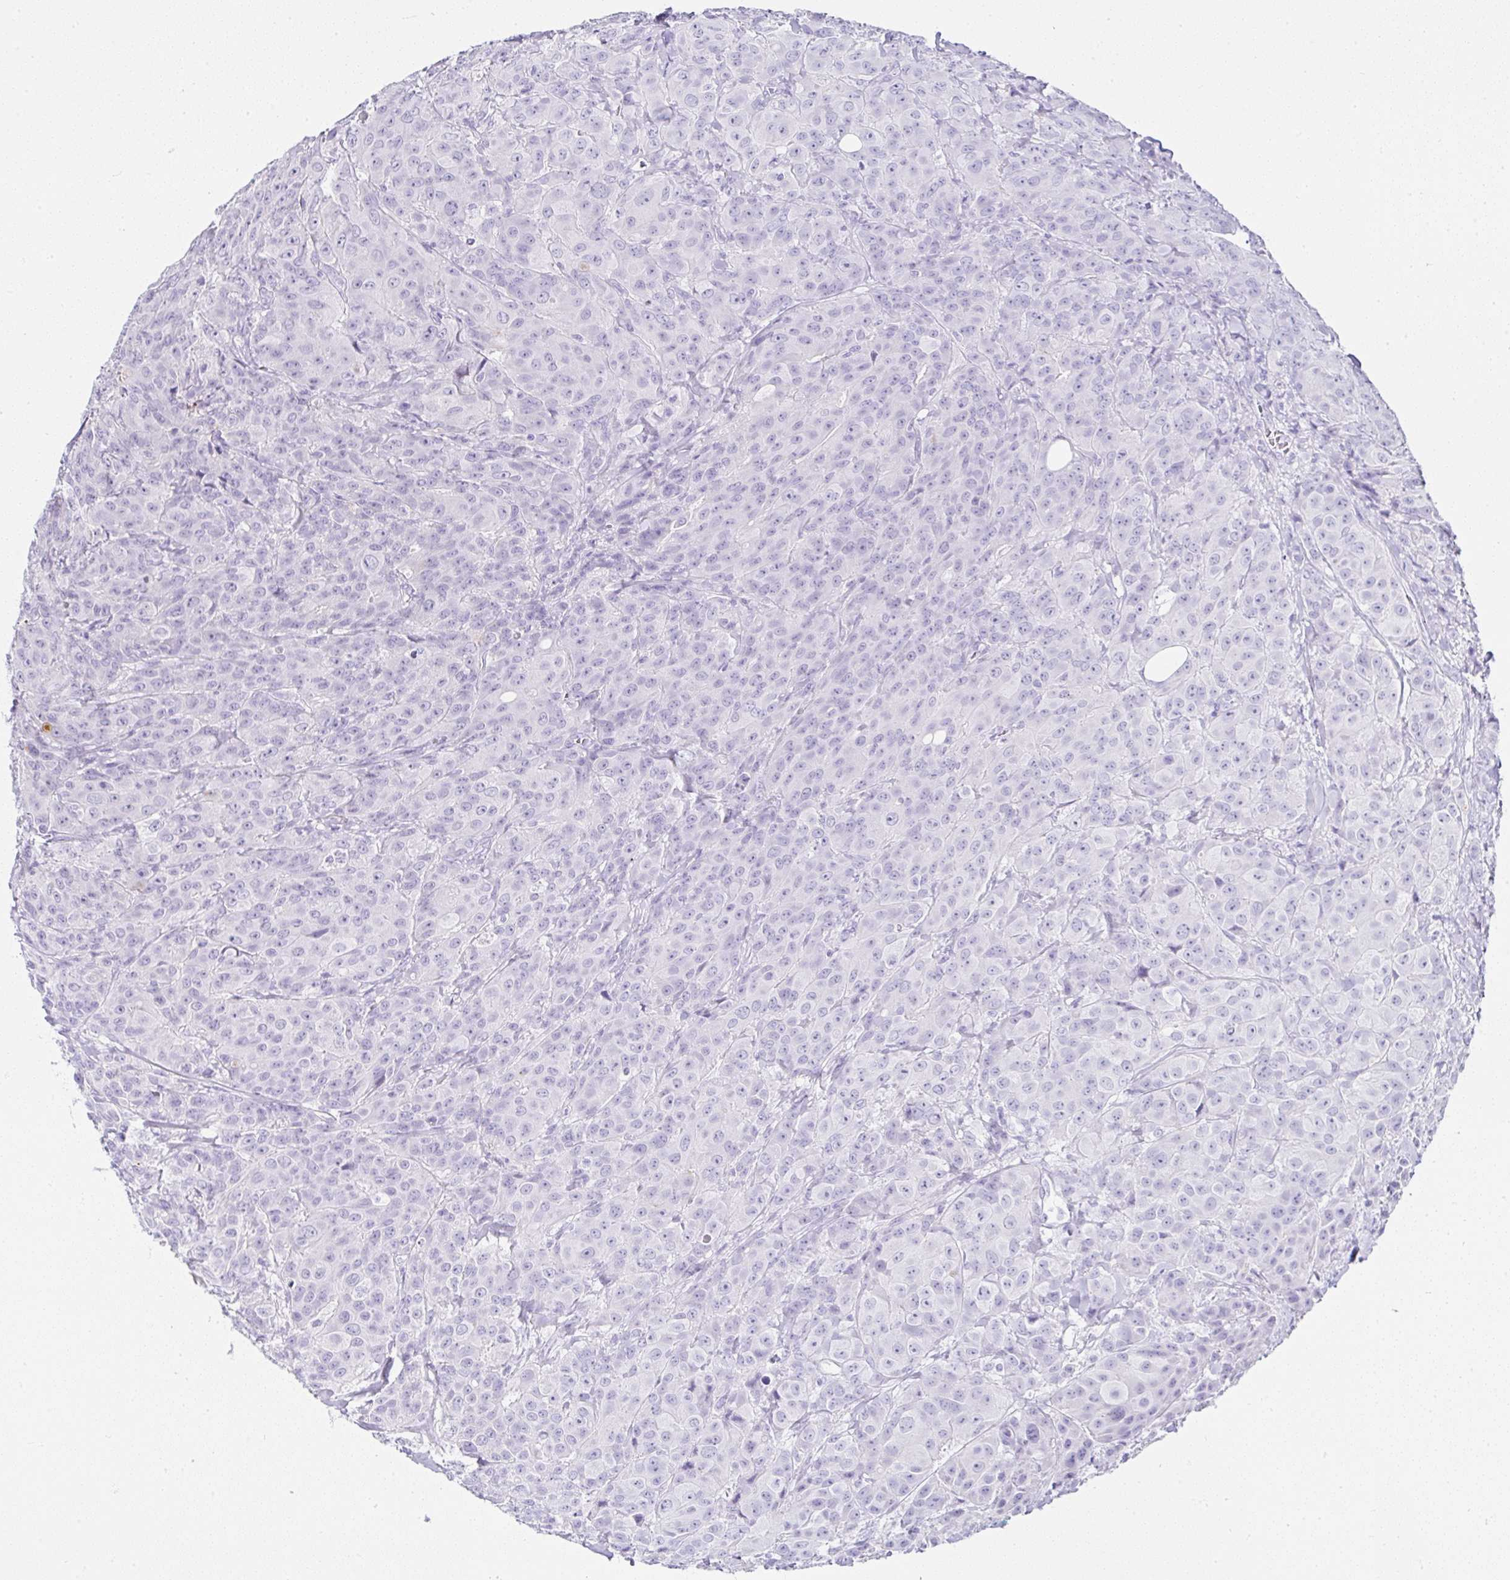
{"staining": {"intensity": "negative", "quantity": "none", "location": "none"}, "tissue": "breast cancer", "cell_type": "Tumor cells", "image_type": "cancer", "snomed": [{"axis": "morphology", "description": "Normal tissue, NOS"}, {"axis": "morphology", "description": "Duct carcinoma"}, {"axis": "topography", "description": "Breast"}], "caption": "This is an immunohistochemistry image of human breast cancer (invasive ductal carcinoma). There is no staining in tumor cells.", "gene": "SERPINB3", "patient": {"sex": "female", "age": 43}}